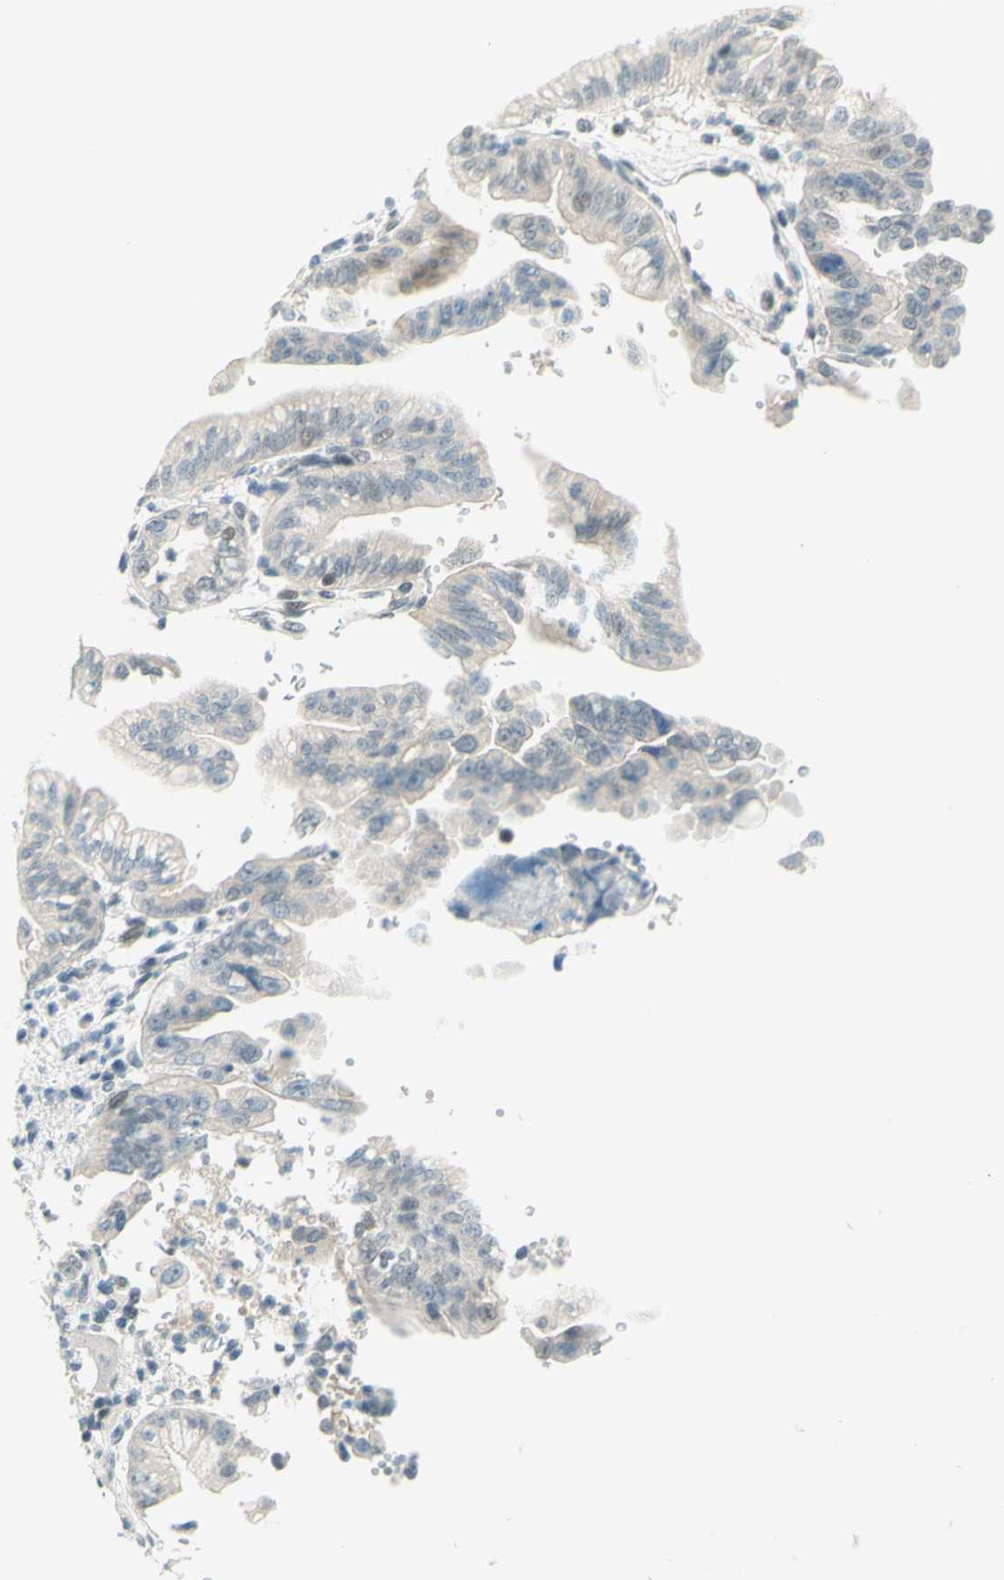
{"staining": {"intensity": "negative", "quantity": "none", "location": "none"}, "tissue": "pancreatic cancer", "cell_type": "Tumor cells", "image_type": "cancer", "snomed": [{"axis": "morphology", "description": "Adenocarcinoma, NOS"}, {"axis": "topography", "description": "Pancreas"}], "caption": "An immunohistochemistry micrograph of pancreatic cancer is shown. There is no staining in tumor cells of pancreatic cancer.", "gene": "JPH1", "patient": {"sex": "male", "age": 70}}